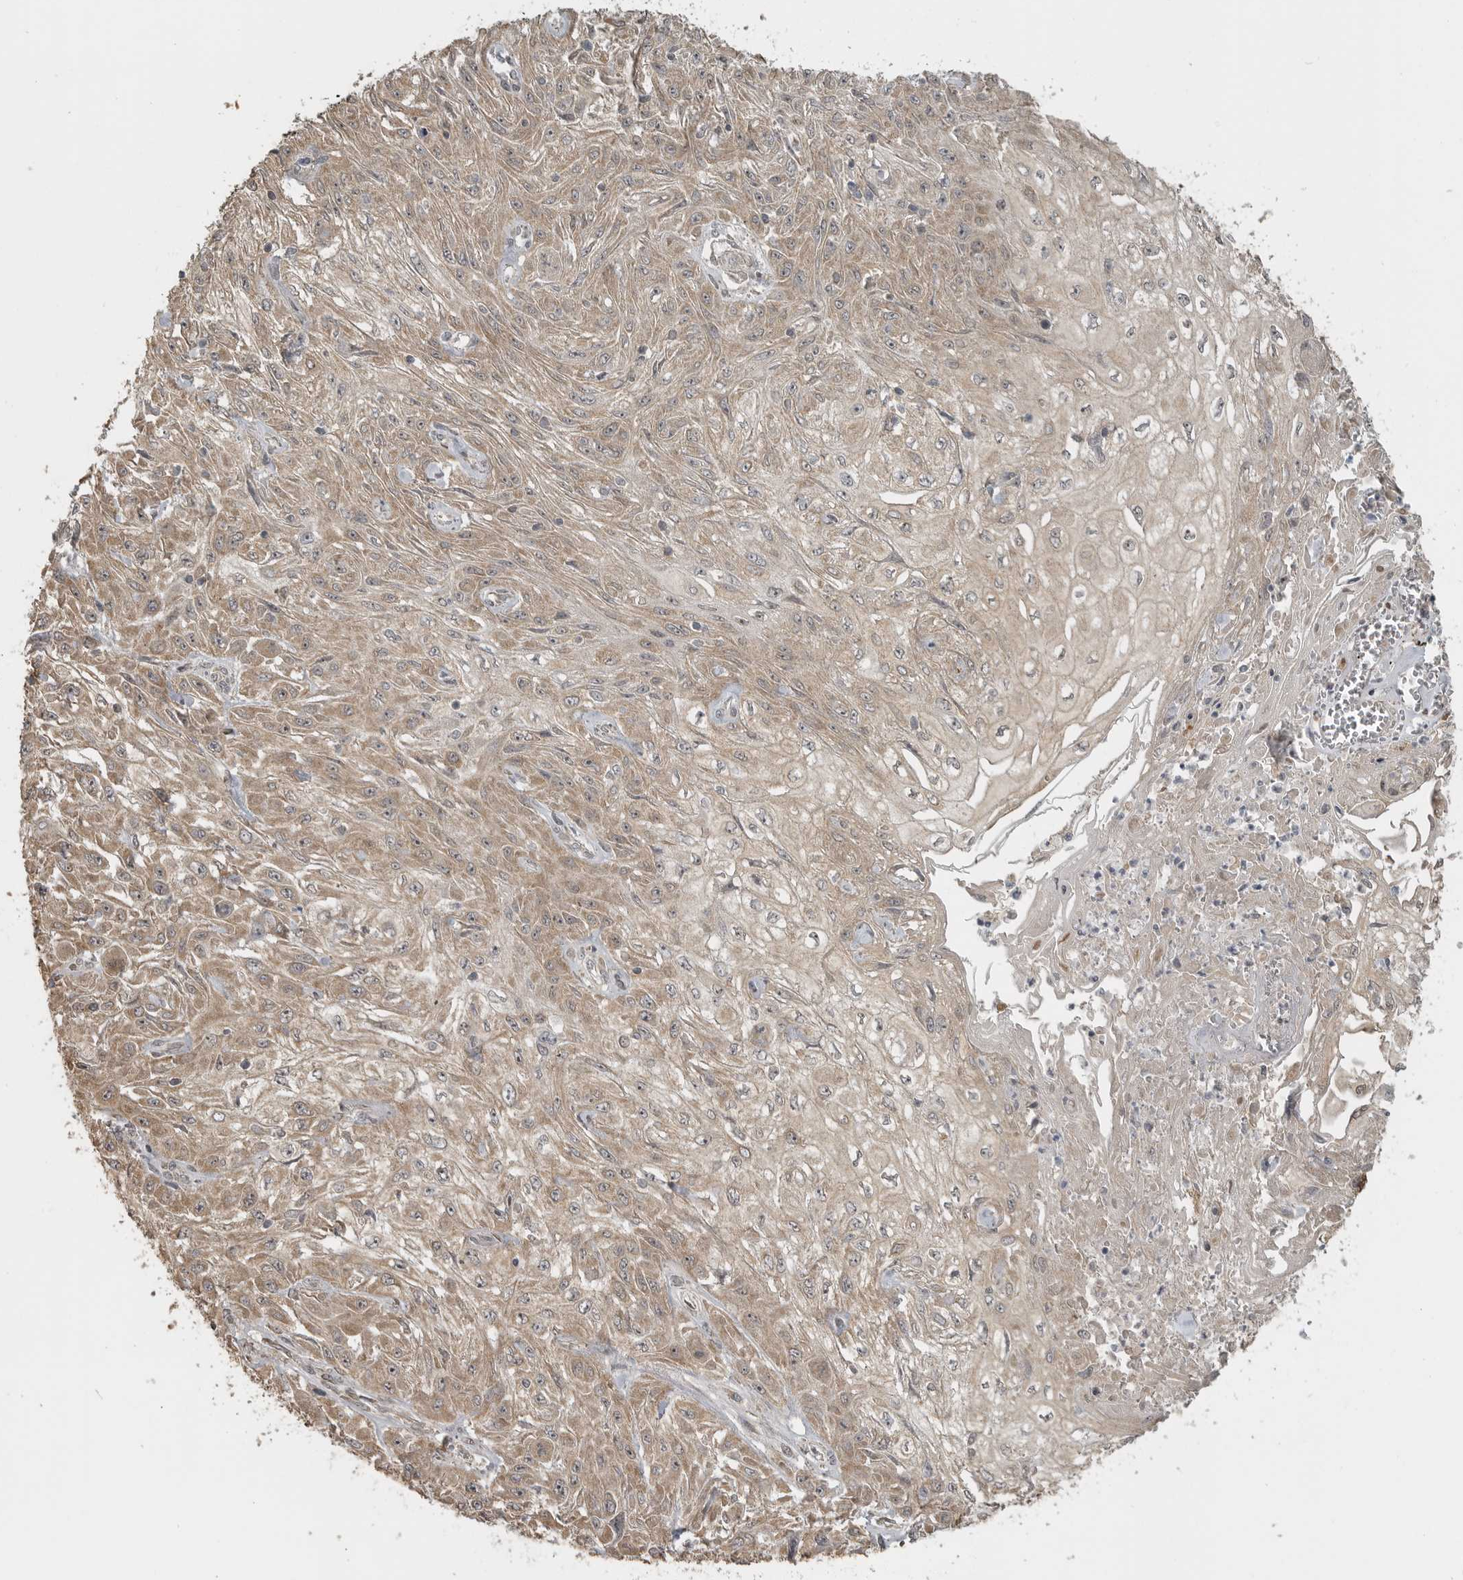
{"staining": {"intensity": "weak", "quantity": ">75%", "location": "cytoplasmic/membranous"}, "tissue": "skin cancer", "cell_type": "Tumor cells", "image_type": "cancer", "snomed": [{"axis": "morphology", "description": "Squamous cell carcinoma, NOS"}, {"axis": "morphology", "description": "Squamous cell carcinoma, metastatic, NOS"}, {"axis": "topography", "description": "Skin"}, {"axis": "topography", "description": "Lymph node"}], "caption": "Protein expression analysis of skin cancer reveals weak cytoplasmic/membranous positivity in about >75% of tumor cells.", "gene": "LLGL1", "patient": {"sex": "male", "age": 75}}